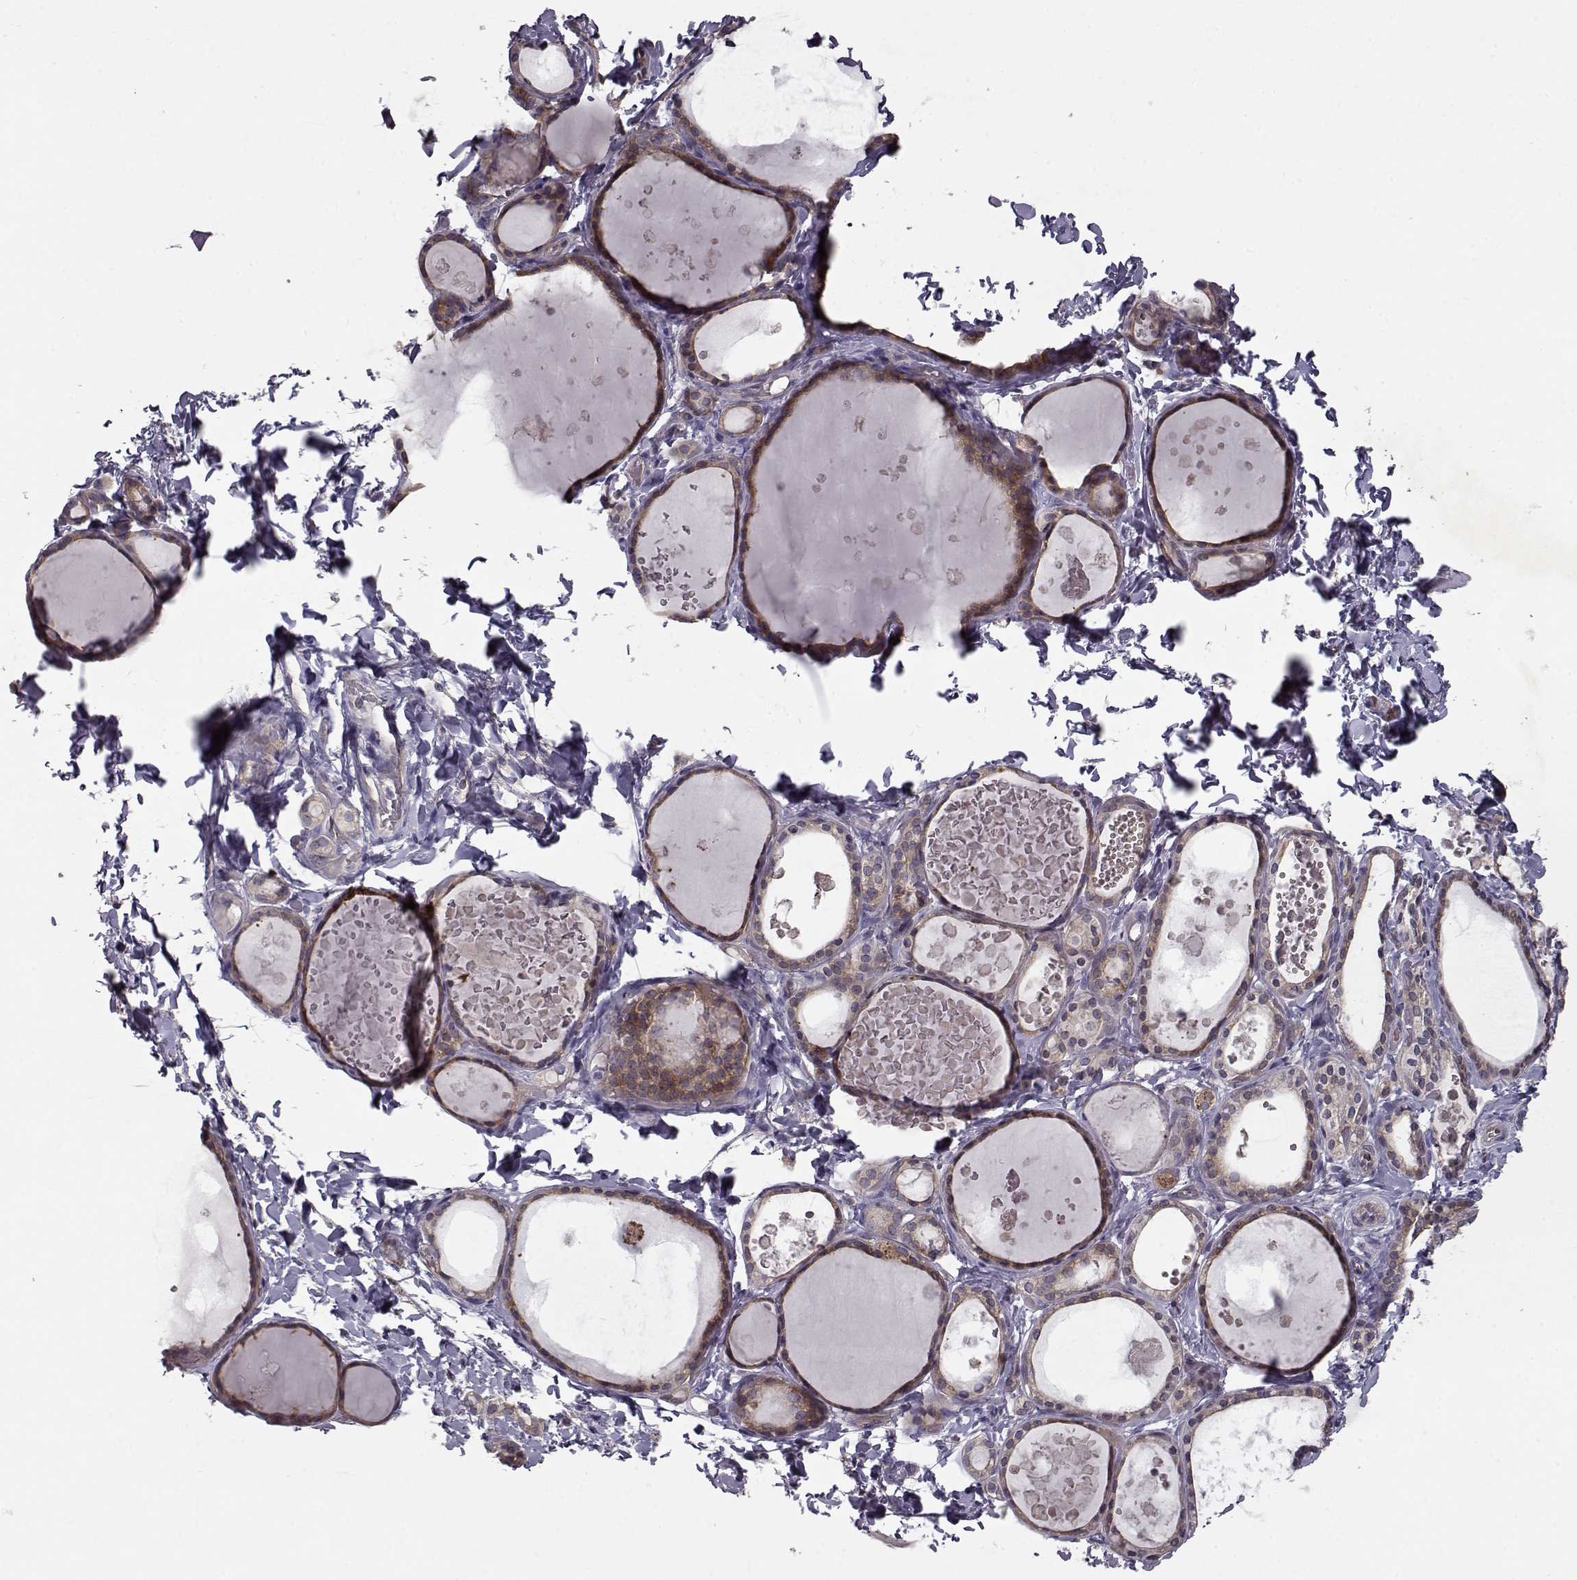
{"staining": {"intensity": "weak", "quantity": ">75%", "location": "cytoplasmic/membranous"}, "tissue": "thyroid gland", "cell_type": "Glandular cells", "image_type": "normal", "snomed": [{"axis": "morphology", "description": "Normal tissue, NOS"}, {"axis": "topography", "description": "Thyroid gland"}], "caption": "The histopathology image displays immunohistochemical staining of benign thyroid gland. There is weak cytoplasmic/membranous expression is identified in approximately >75% of glandular cells. The protein of interest is shown in brown color, while the nuclei are stained blue.", "gene": "RANBP1", "patient": {"sex": "female", "age": 56}}